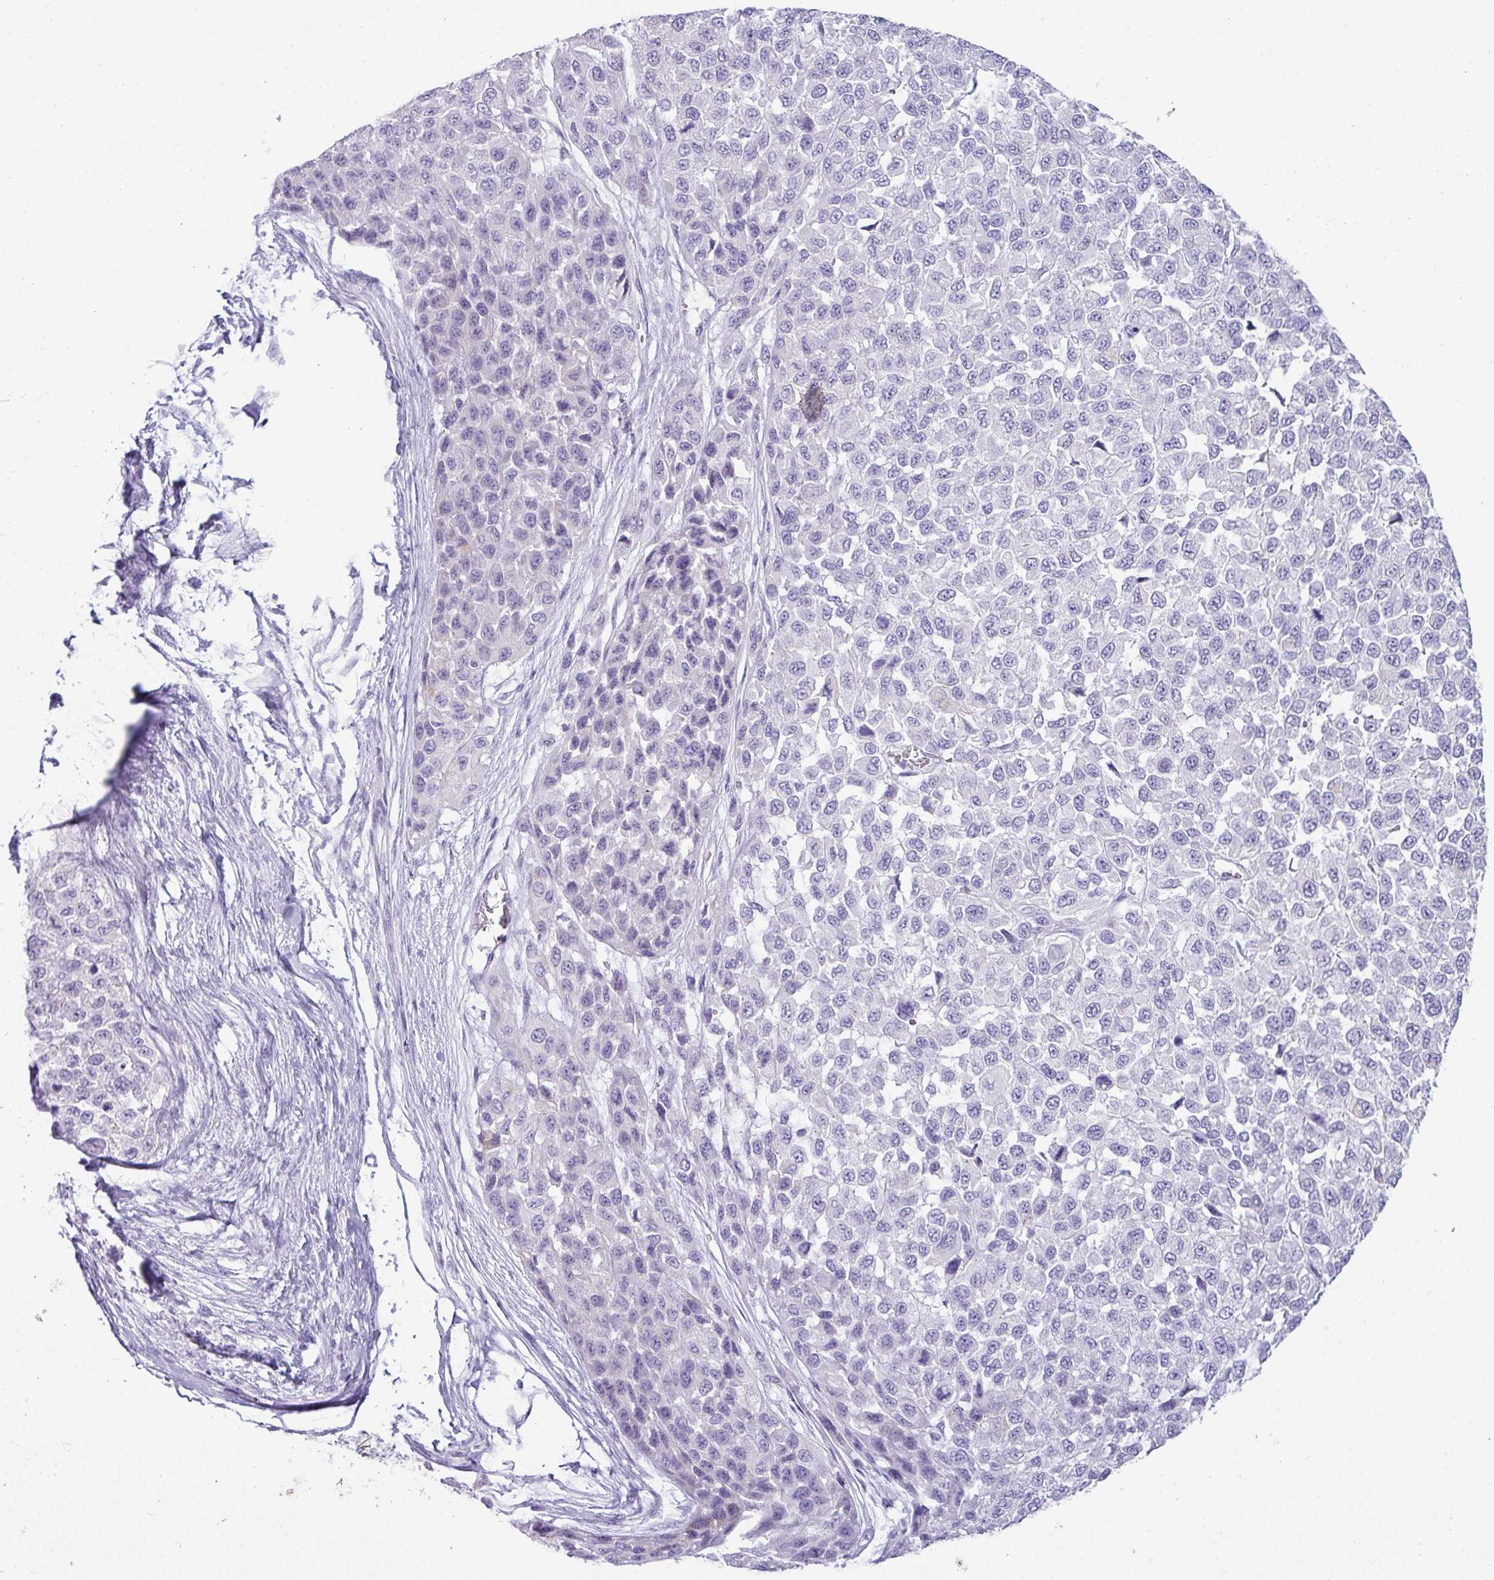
{"staining": {"intensity": "negative", "quantity": "none", "location": "none"}, "tissue": "melanoma", "cell_type": "Tumor cells", "image_type": "cancer", "snomed": [{"axis": "morphology", "description": "Malignant melanoma, NOS"}, {"axis": "topography", "description": "Skin"}], "caption": "There is no significant positivity in tumor cells of melanoma.", "gene": "NCCRP1", "patient": {"sex": "male", "age": 62}}